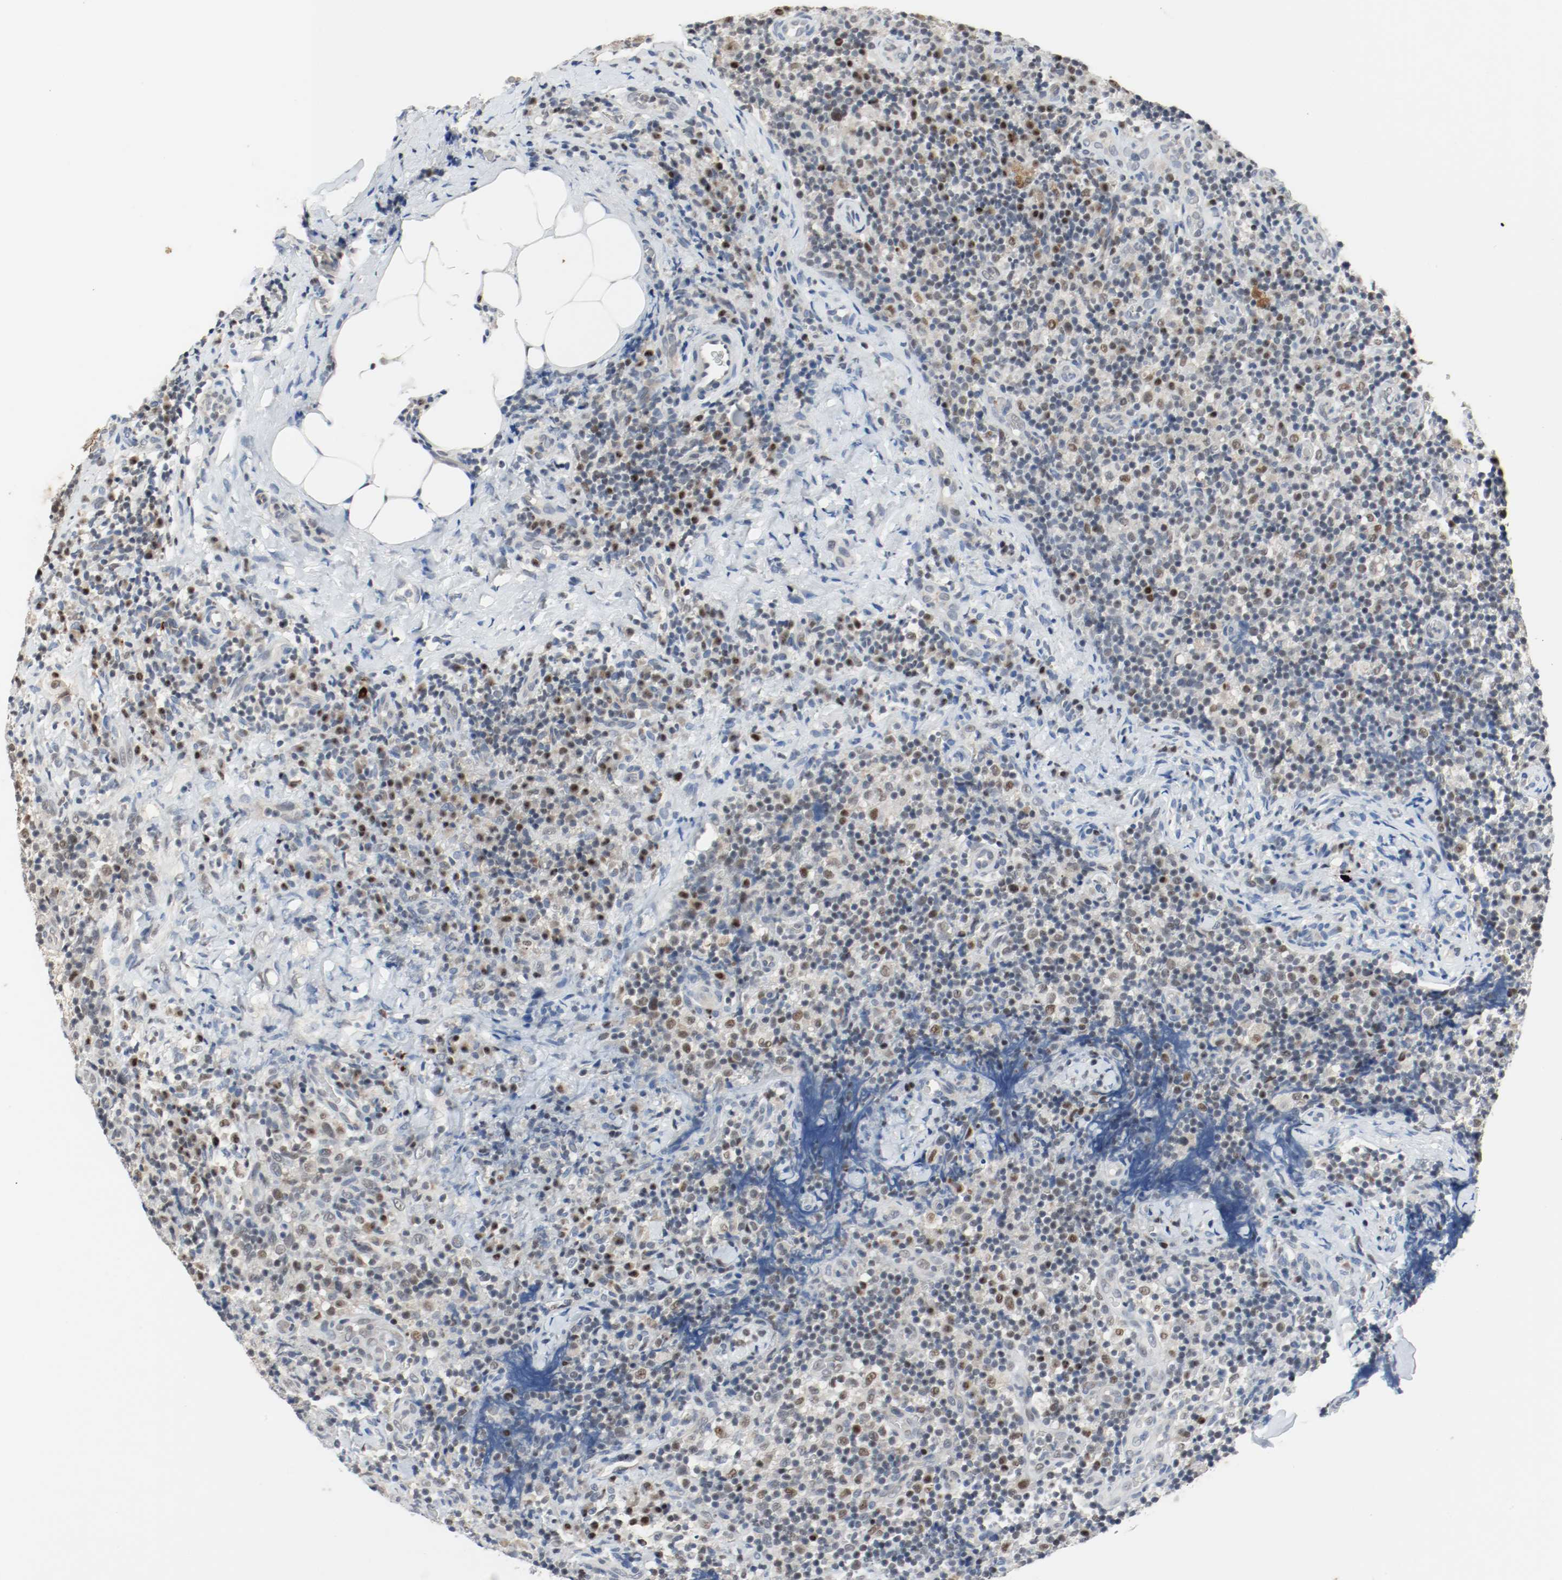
{"staining": {"intensity": "weak", "quantity": "<25%", "location": "nuclear"}, "tissue": "lymph node", "cell_type": "Germinal center cells", "image_type": "normal", "snomed": [{"axis": "morphology", "description": "Normal tissue, NOS"}, {"axis": "morphology", "description": "Inflammation, NOS"}, {"axis": "topography", "description": "Lymph node"}], "caption": "High power microscopy micrograph of an IHC micrograph of benign lymph node, revealing no significant expression in germinal center cells. (Immunohistochemistry (ihc), brightfield microscopy, high magnification).", "gene": "ASH1L", "patient": {"sex": "male", "age": 46}}